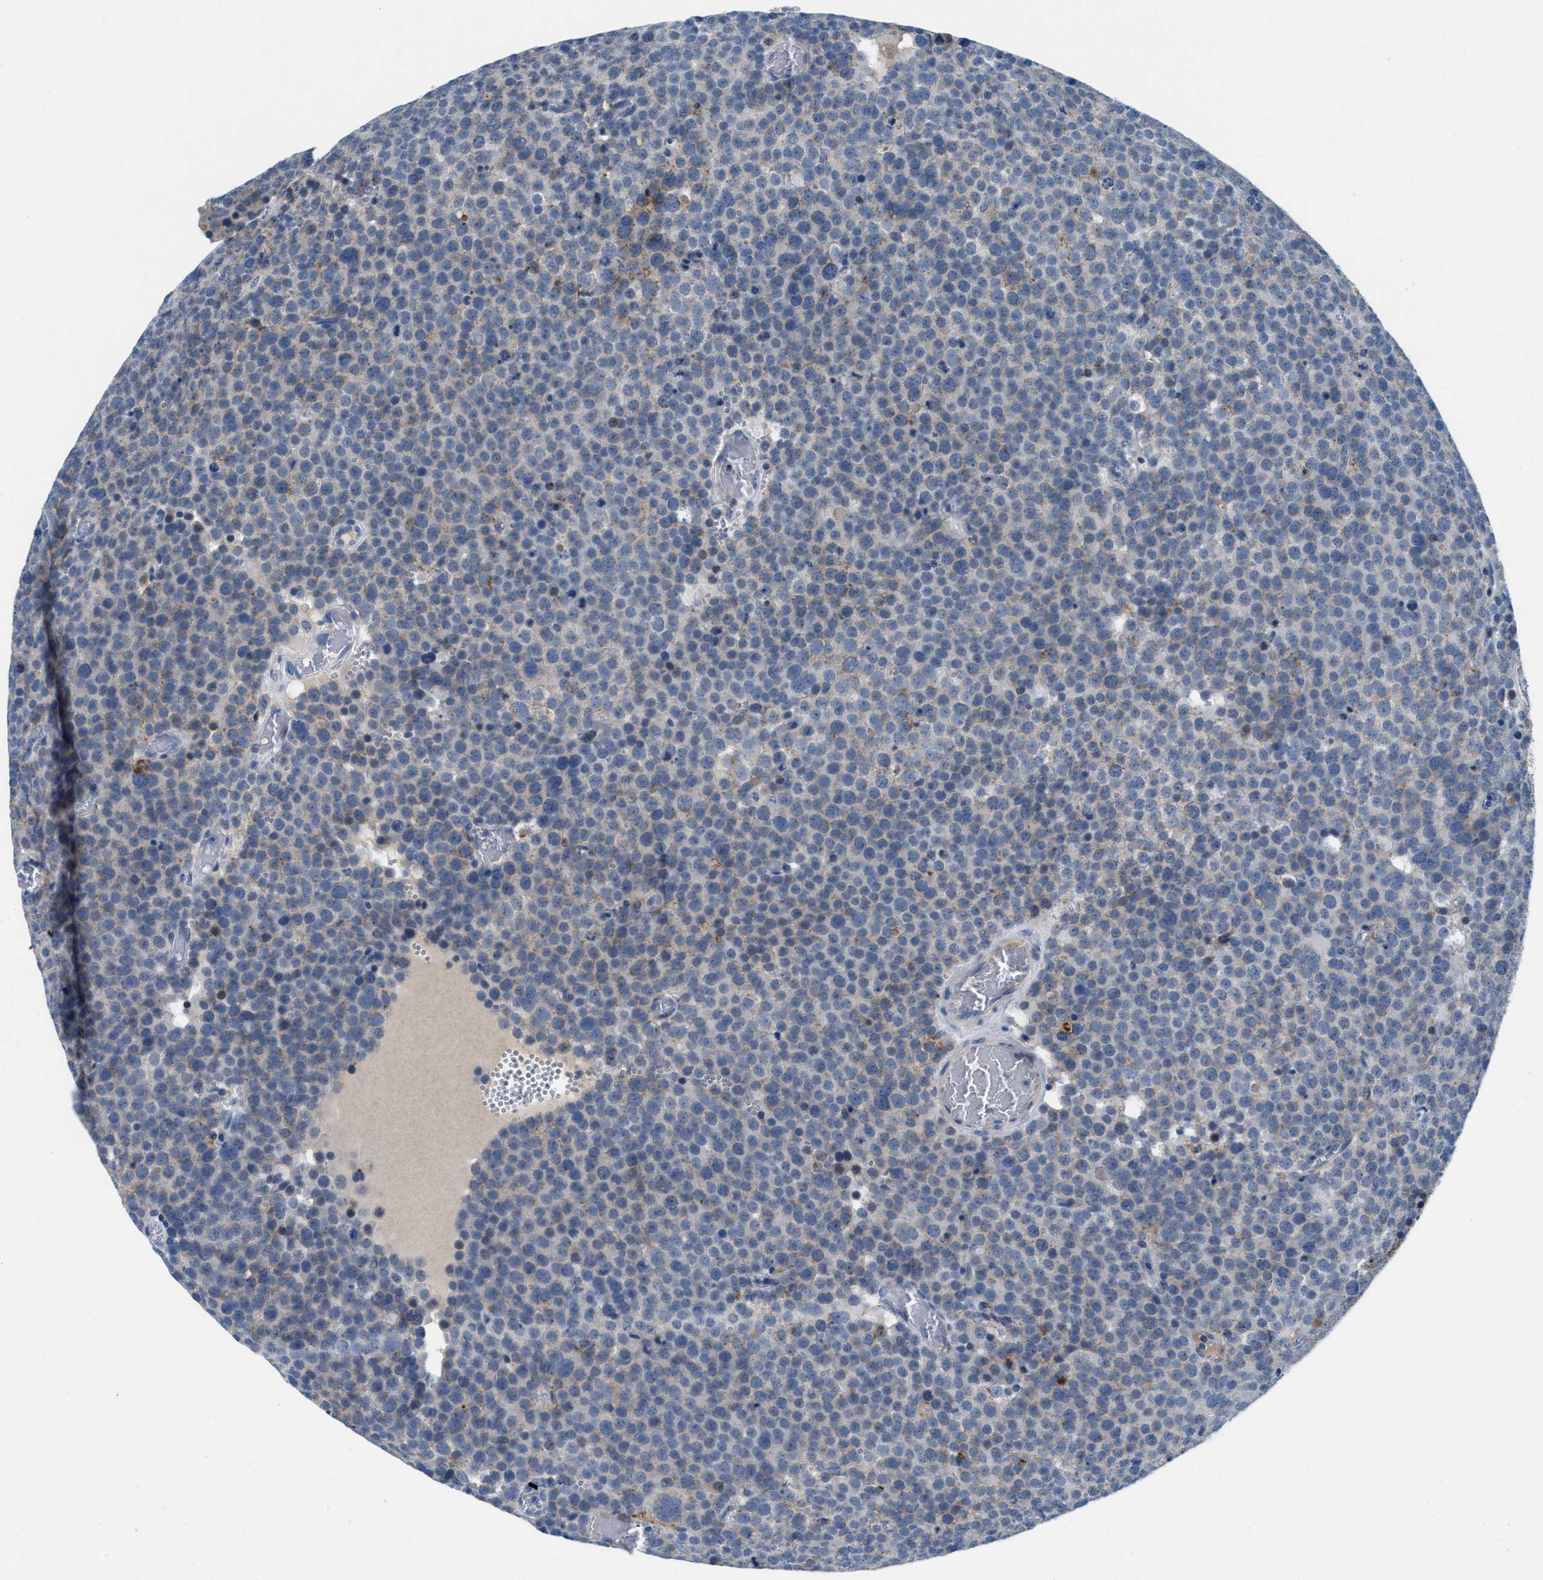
{"staining": {"intensity": "weak", "quantity": "25%-75%", "location": "cytoplasmic/membranous"}, "tissue": "testis cancer", "cell_type": "Tumor cells", "image_type": "cancer", "snomed": [{"axis": "morphology", "description": "Normal tissue, NOS"}, {"axis": "morphology", "description": "Seminoma, NOS"}, {"axis": "topography", "description": "Testis"}], "caption": "Immunohistochemistry (IHC) of testis seminoma shows low levels of weak cytoplasmic/membranous expression in approximately 25%-75% of tumor cells.", "gene": "TSPAN3", "patient": {"sex": "male", "age": 71}}